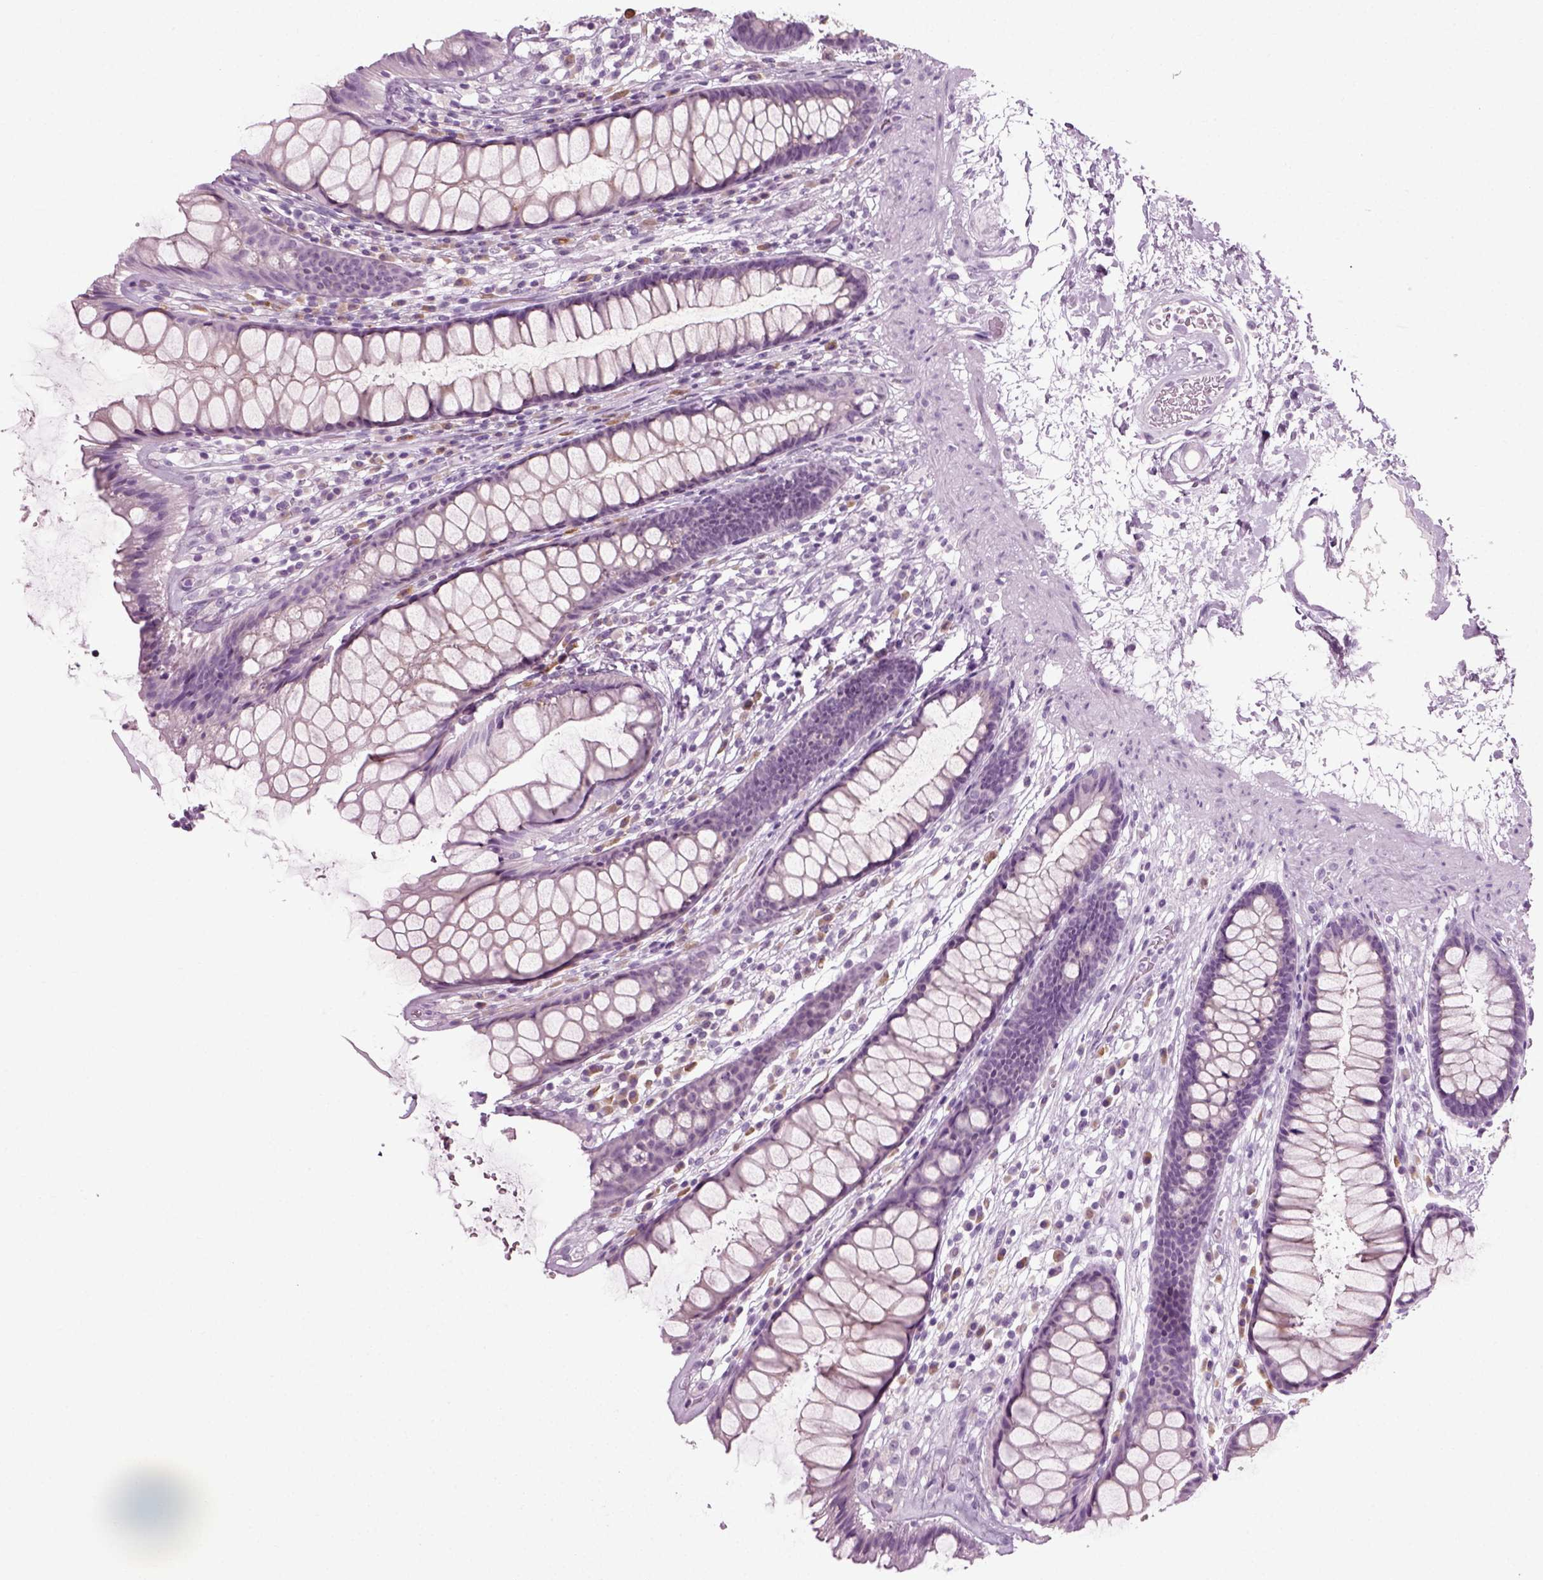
{"staining": {"intensity": "negative", "quantity": "none", "location": "none"}, "tissue": "rectum", "cell_type": "Glandular cells", "image_type": "normal", "snomed": [{"axis": "morphology", "description": "Normal tissue, NOS"}, {"axis": "topography", "description": "Rectum"}], "caption": "Immunohistochemistry of normal rectum reveals no expression in glandular cells.", "gene": "PRLH", "patient": {"sex": "male", "age": 72}}